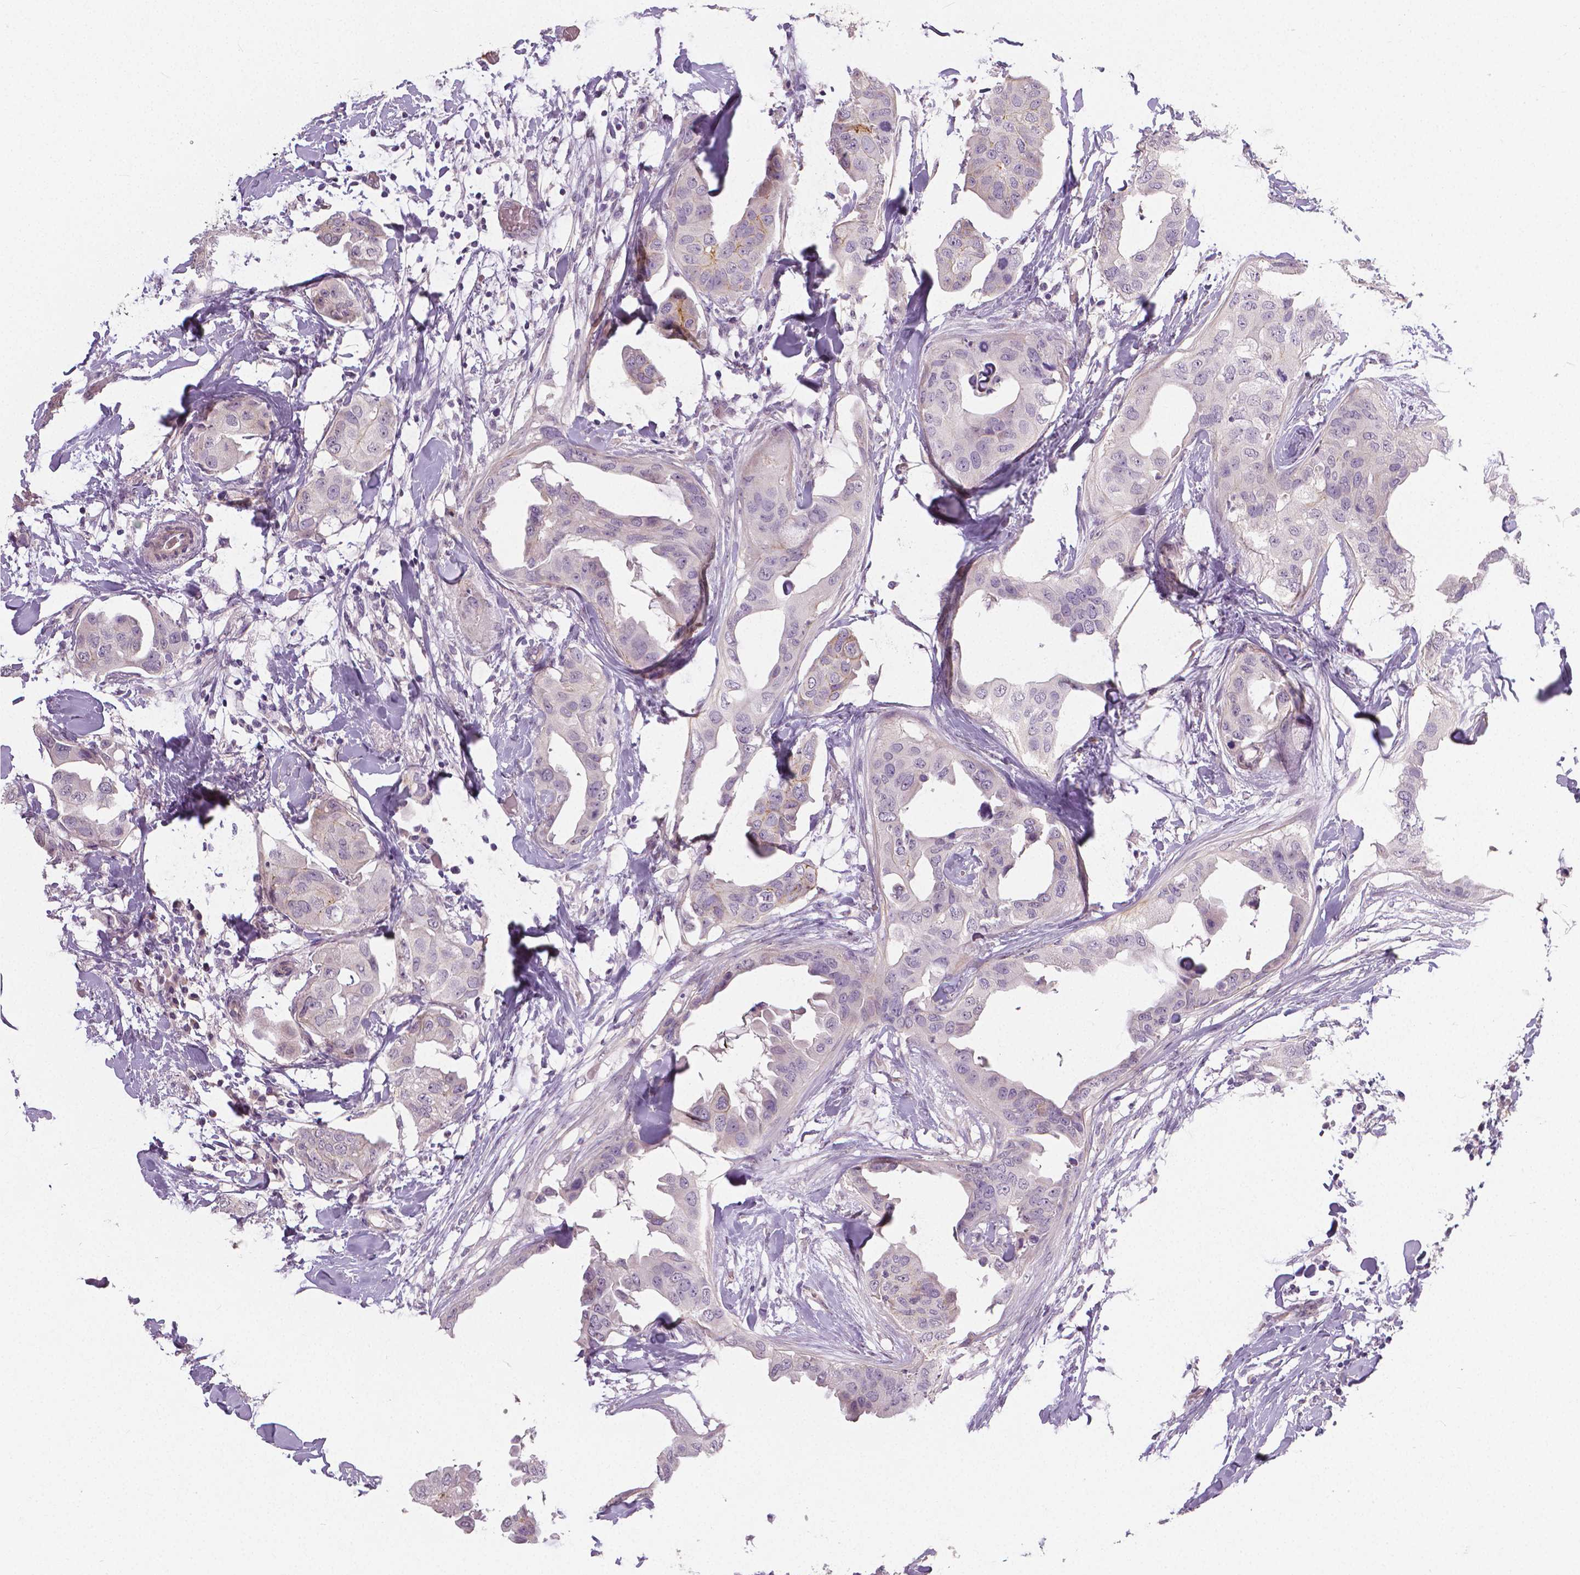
{"staining": {"intensity": "negative", "quantity": "none", "location": "none"}, "tissue": "breast cancer", "cell_type": "Tumor cells", "image_type": "cancer", "snomed": [{"axis": "morphology", "description": "Normal tissue, NOS"}, {"axis": "morphology", "description": "Duct carcinoma"}, {"axis": "topography", "description": "Breast"}], "caption": "Immunohistochemical staining of breast invasive ductal carcinoma reveals no significant expression in tumor cells.", "gene": "FLT1", "patient": {"sex": "female", "age": 40}}